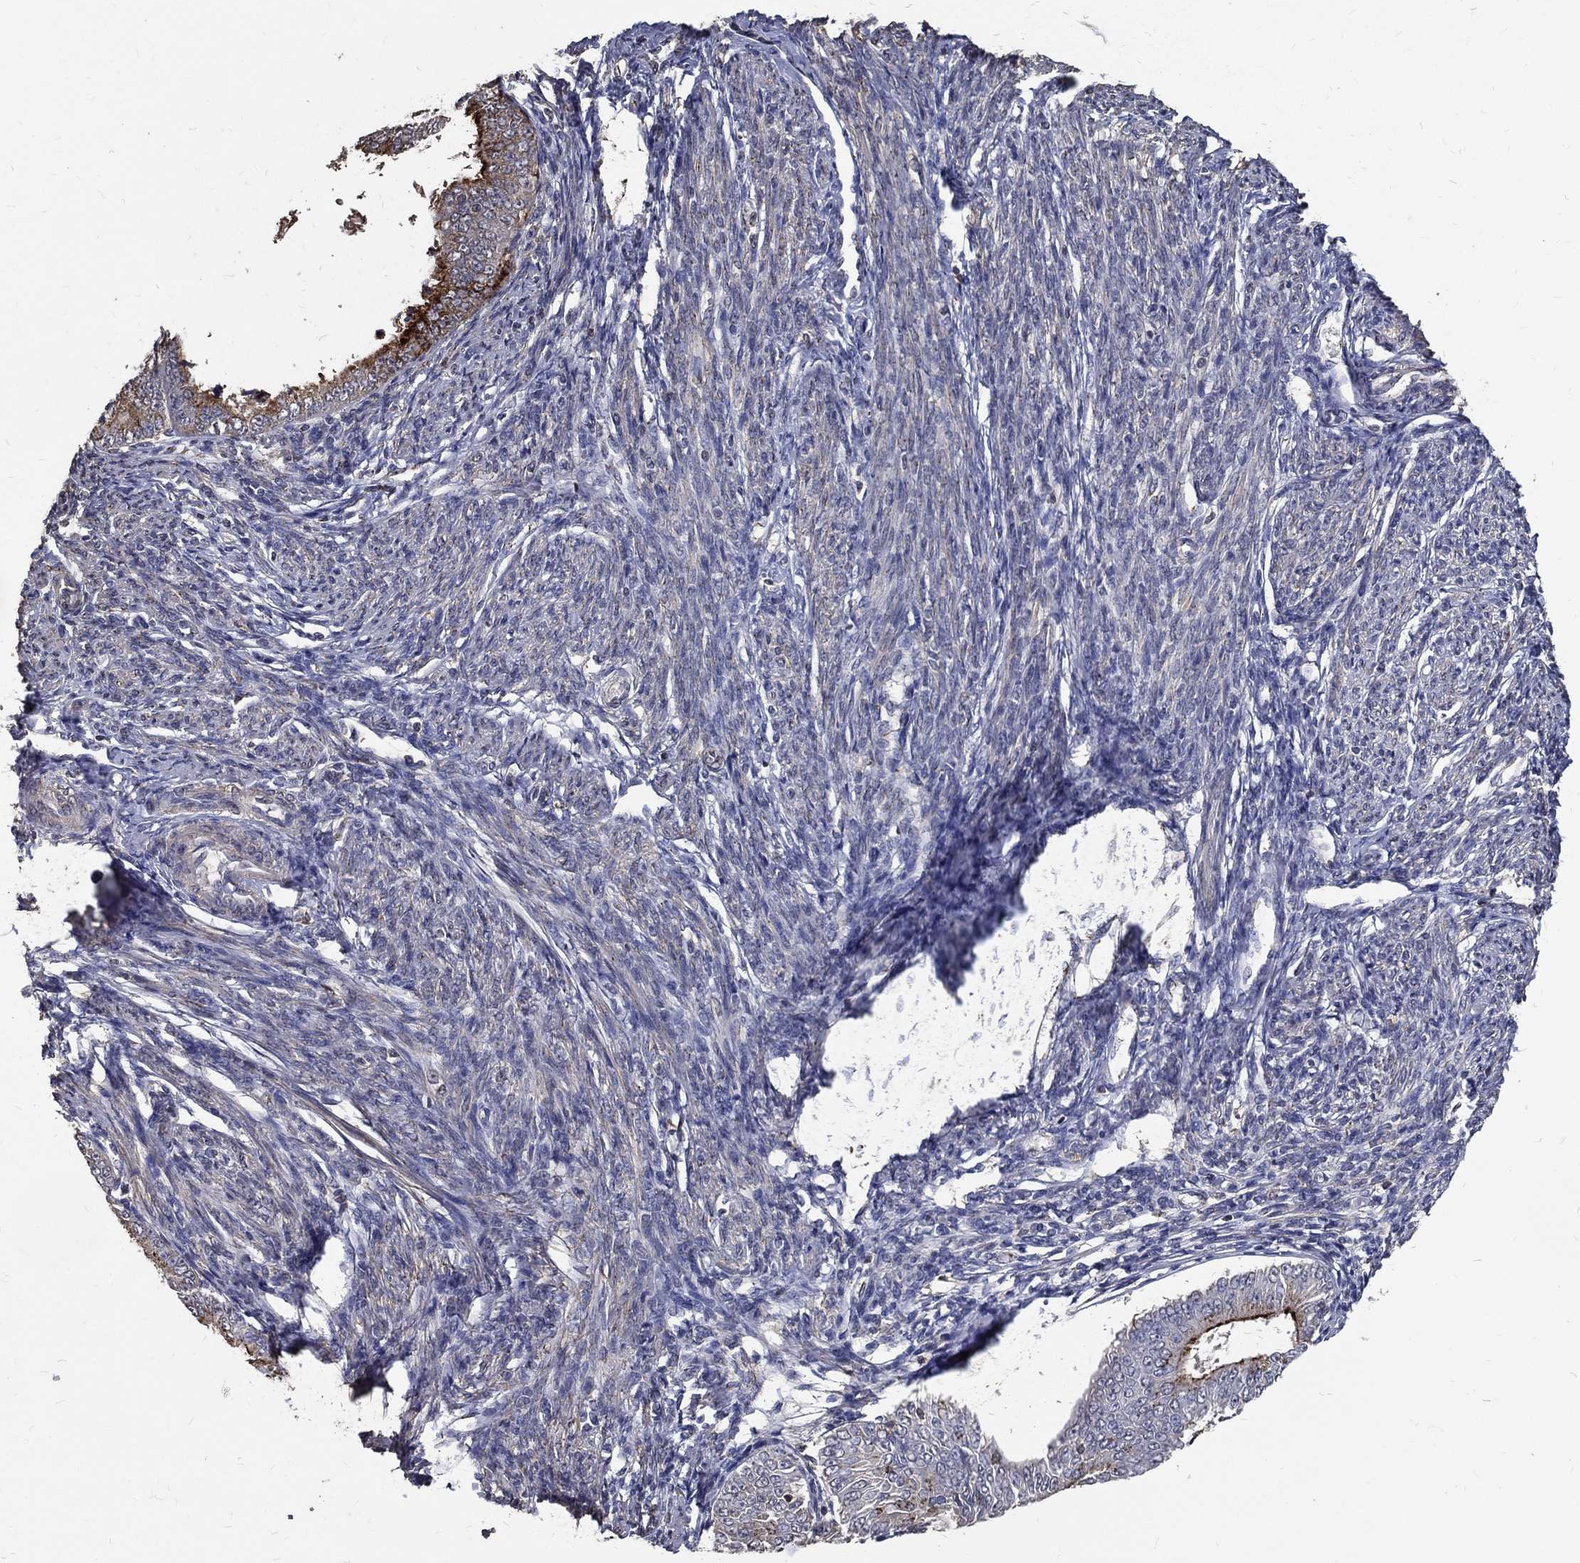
{"staining": {"intensity": "moderate", "quantity": ">75%", "location": "cytoplasmic/membranous"}, "tissue": "endometrial cancer", "cell_type": "Tumor cells", "image_type": "cancer", "snomed": [{"axis": "morphology", "description": "Adenocarcinoma, NOS"}, {"axis": "topography", "description": "Endometrium"}], "caption": "This is a micrograph of IHC staining of adenocarcinoma (endometrial), which shows moderate positivity in the cytoplasmic/membranous of tumor cells.", "gene": "GPR183", "patient": {"sex": "female", "age": 63}}